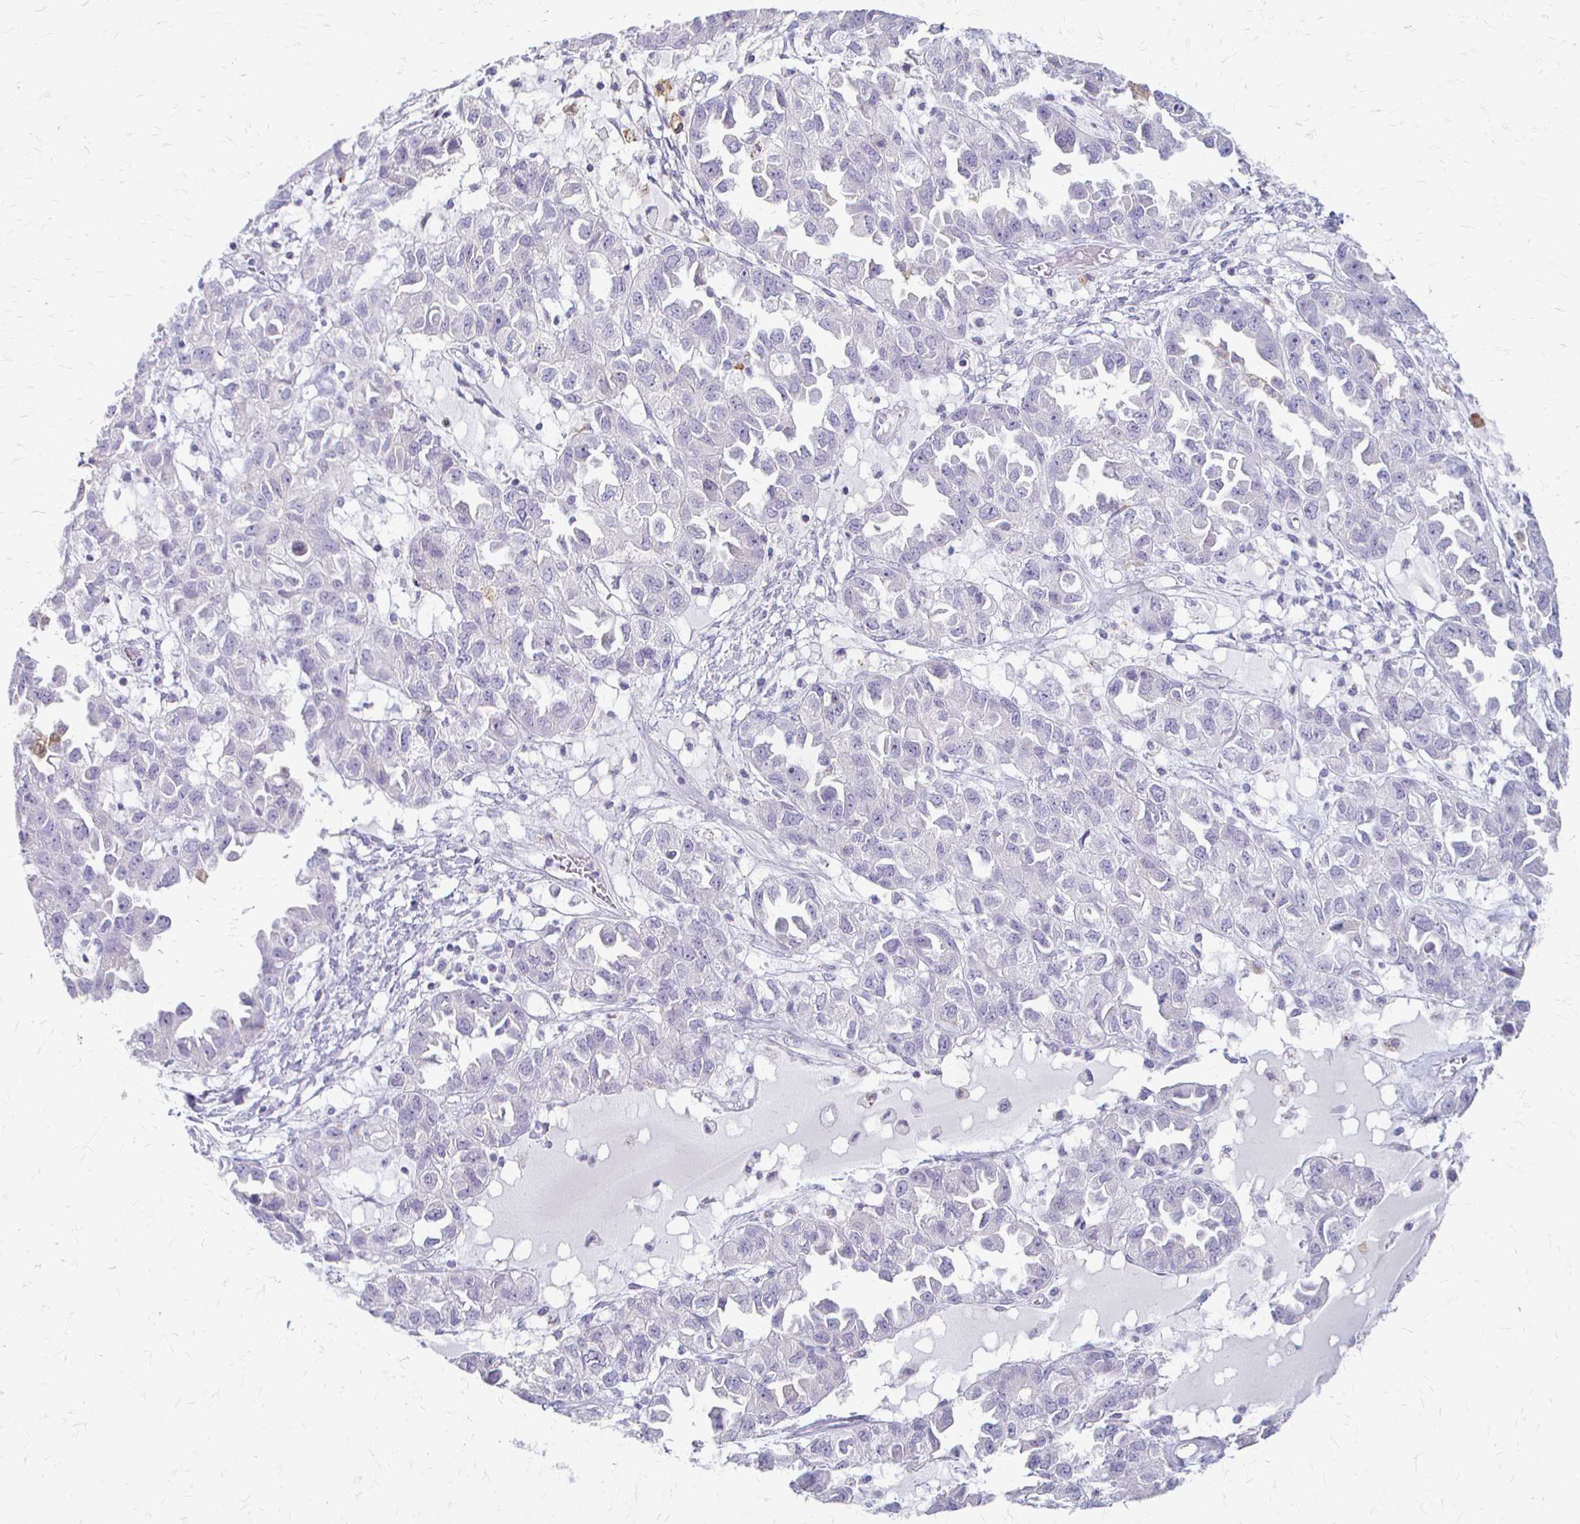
{"staining": {"intensity": "negative", "quantity": "none", "location": "none"}, "tissue": "ovarian cancer", "cell_type": "Tumor cells", "image_type": "cancer", "snomed": [{"axis": "morphology", "description": "Cystadenocarcinoma, serous, NOS"}, {"axis": "topography", "description": "Ovary"}], "caption": "This is an immunohistochemistry (IHC) micrograph of human serous cystadenocarcinoma (ovarian). There is no staining in tumor cells.", "gene": "ACP5", "patient": {"sex": "female", "age": 84}}